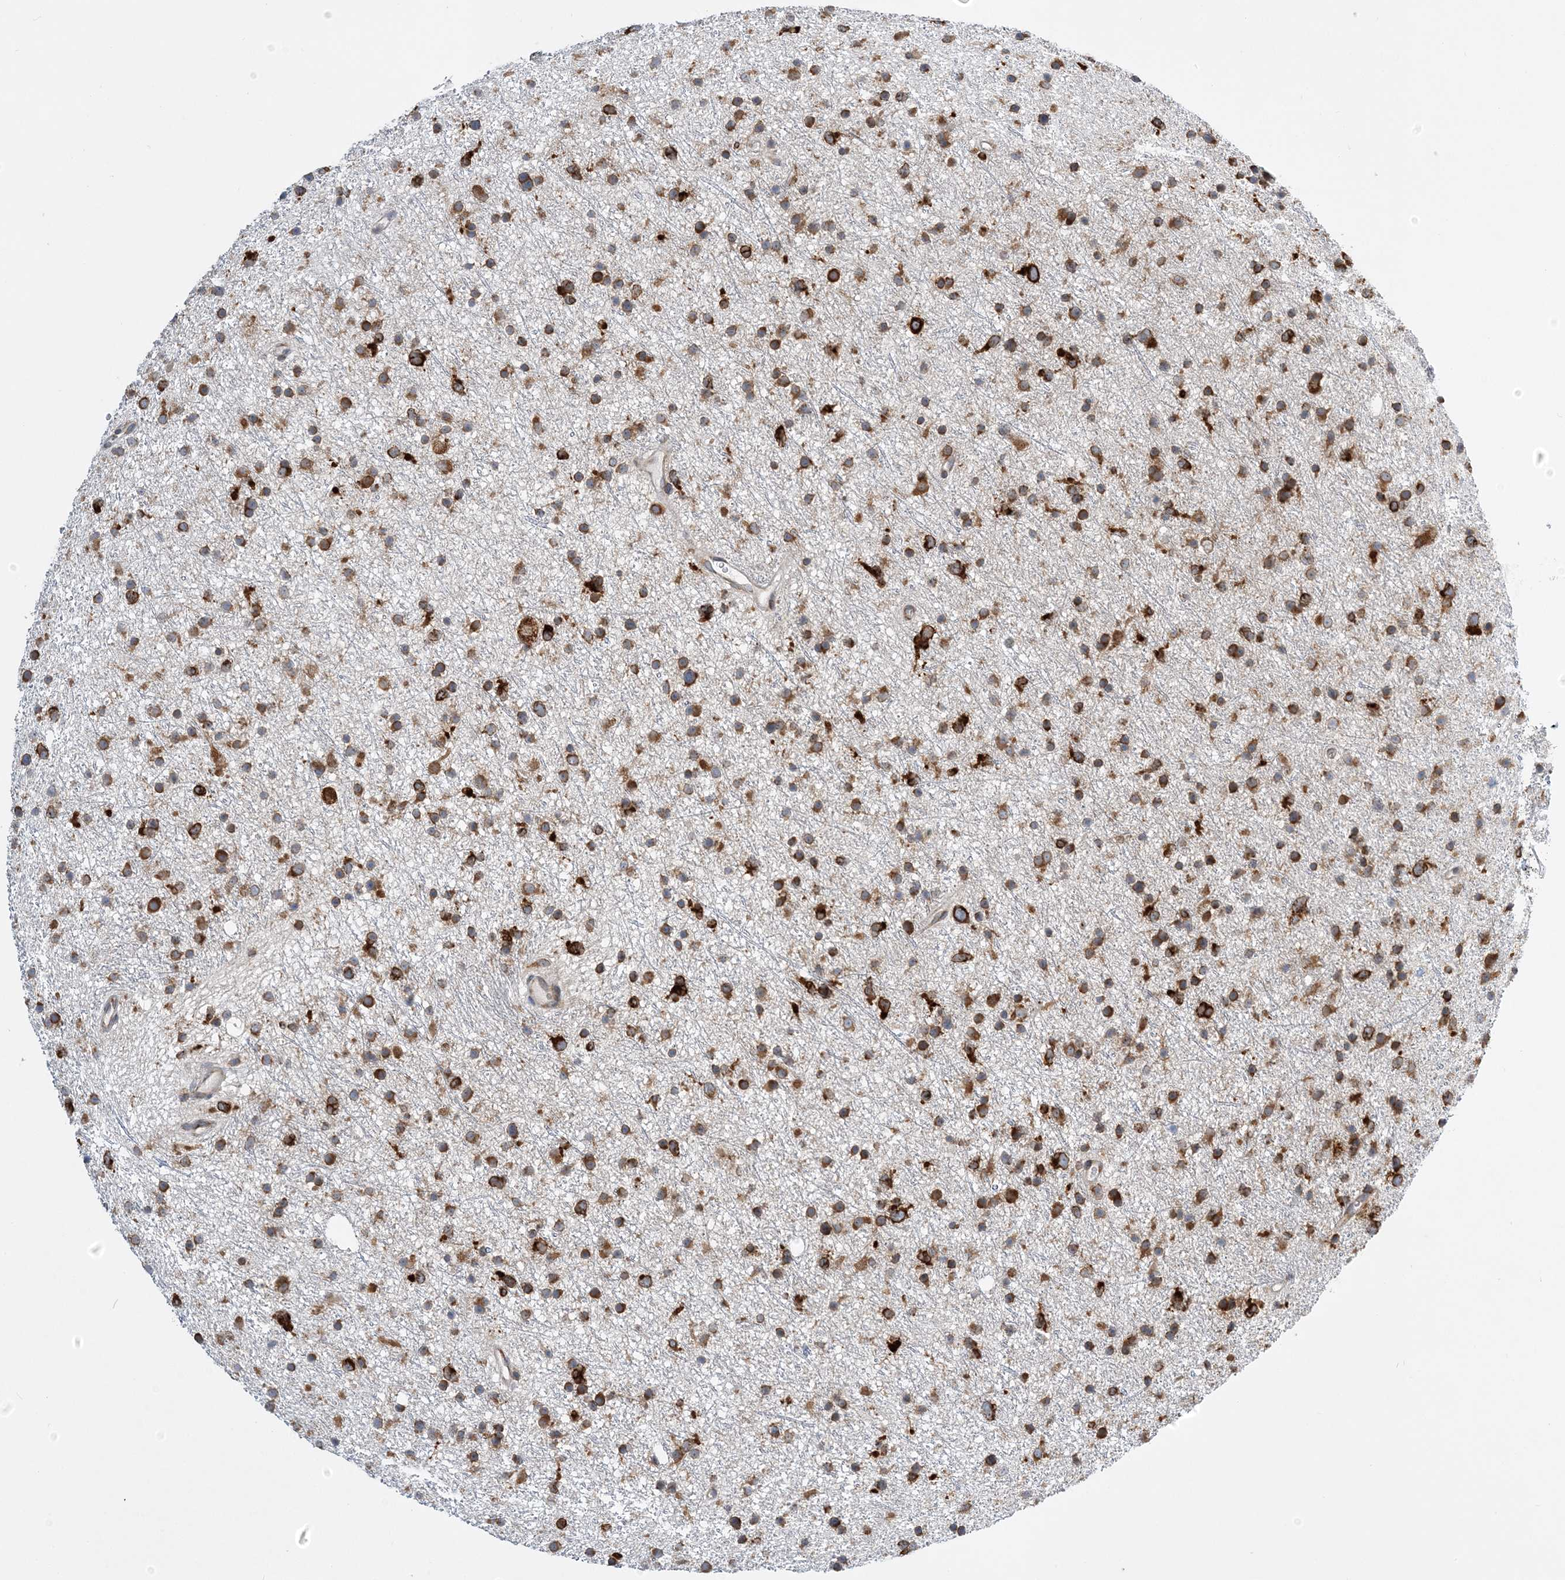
{"staining": {"intensity": "strong", "quantity": ">75%", "location": "cytoplasmic/membranous"}, "tissue": "glioma", "cell_type": "Tumor cells", "image_type": "cancer", "snomed": [{"axis": "morphology", "description": "Glioma, malignant, Low grade"}, {"axis": "topography", "description": "Cerebral cortex"}], "caption": "Immunohistochemistry (IHC) image of glioma stained for a protein (brown), which shows high levels of strong cytoplasmic/membranous positivity in approximately >75% of tumor cells.", "gene": "LARP4B", "patient": {"sex": "female", "age": 39}}